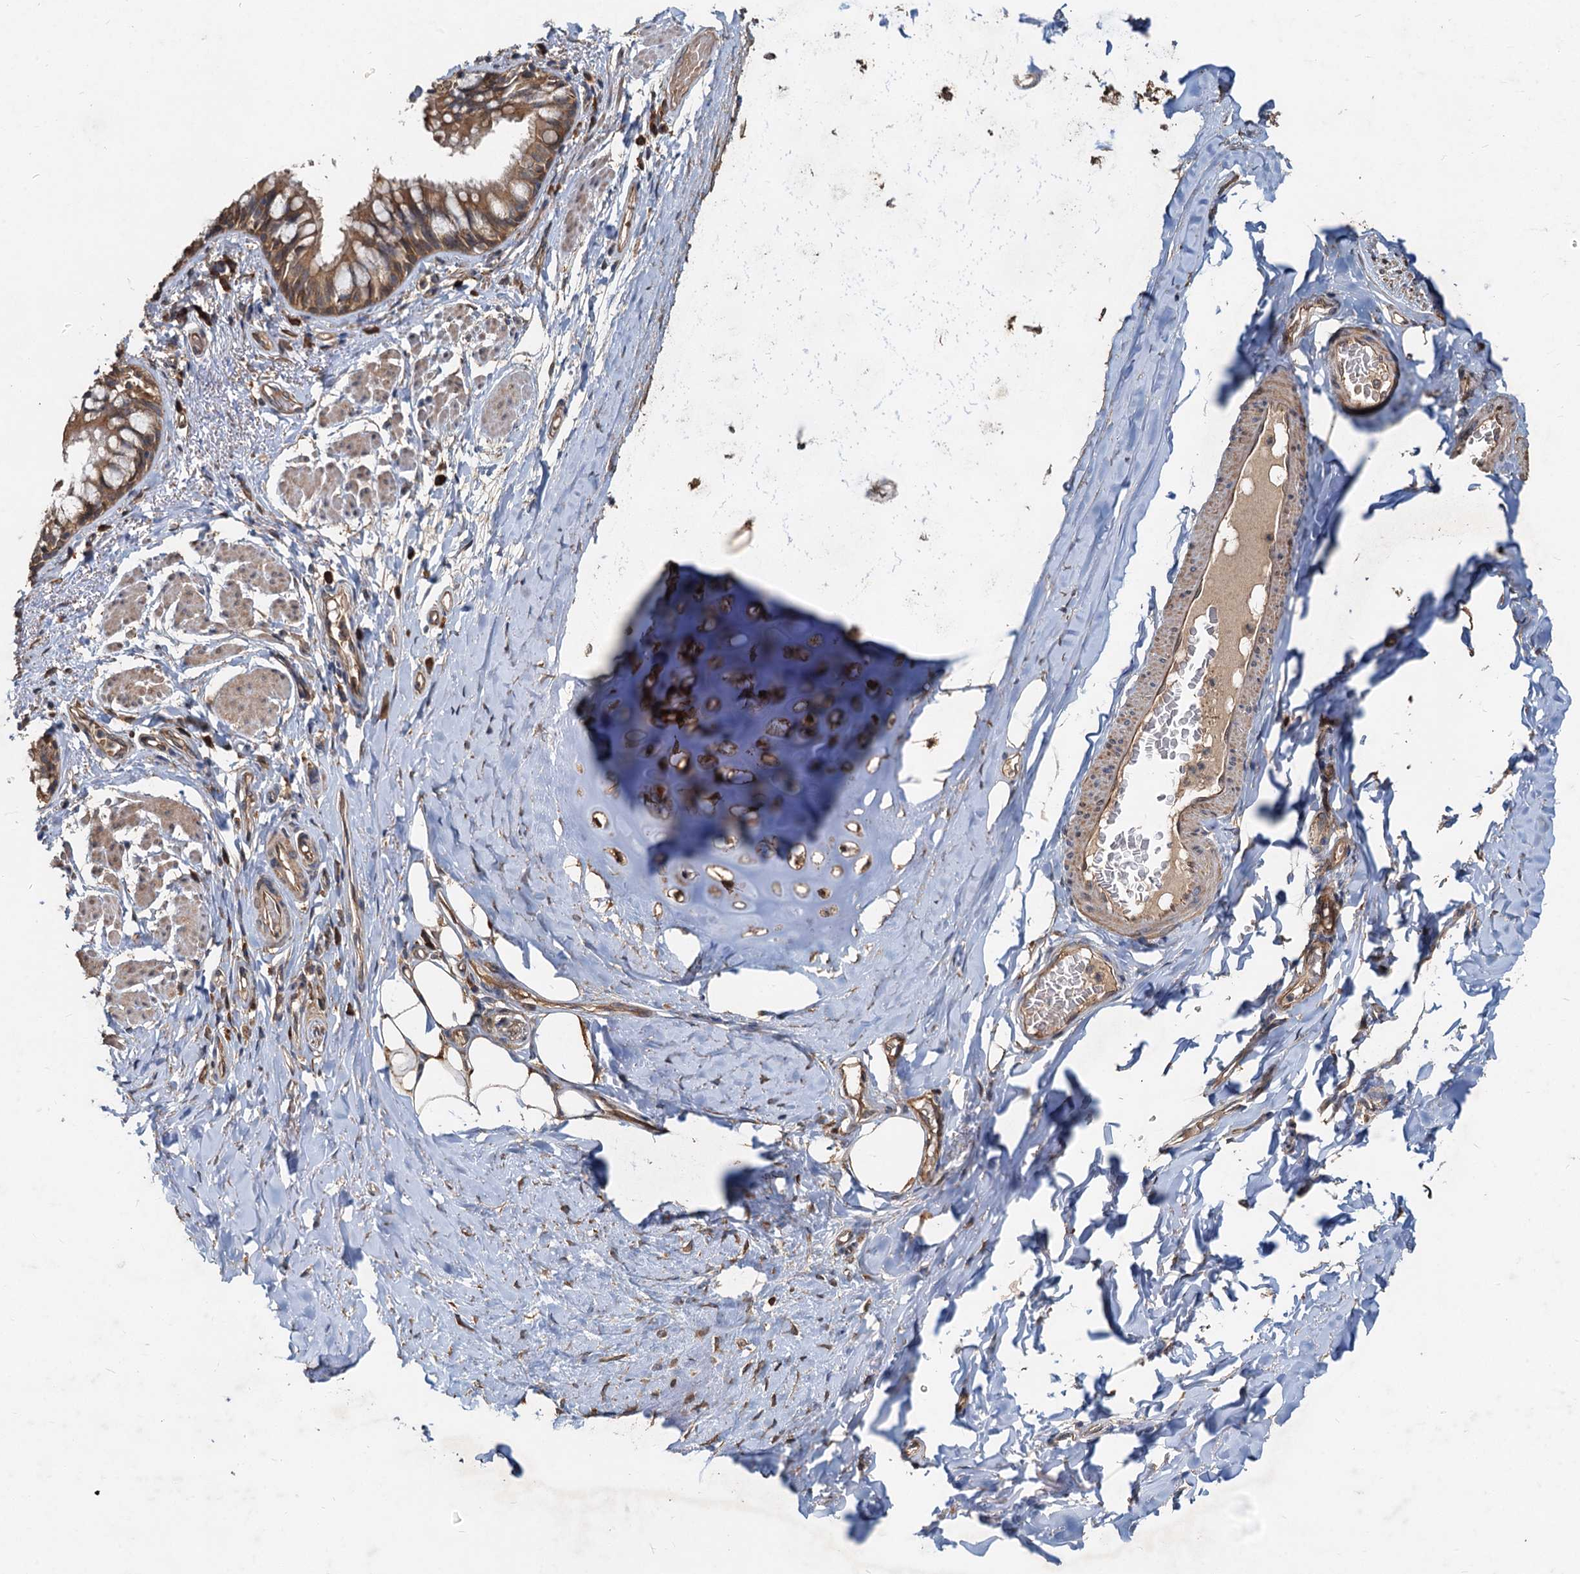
{"staining": {"intensity": "moderate", "quantity": ">75%", "location": "cytoplasmic/membranous"}, "tissue": "bronchus", "cell_type": "Respiratory epithelial cells", "image_type": "normal", "snomed": [{"axis": "morphology", "description": "Normal tissue, NOS"}, {"axis": "topography", "description": "Cartilage tissue"}, {"axis": "topography", "description": "Bronchus"}], "caption": "Immunohistochemistry (DAB (3,3'-diaminobenzidine)) staining of normal human bronchus shows moderate cytoplasmic/membranous protein expression in approximately >75% of respiratory epithelial cells. Ihc stains the protein of interest in brown and the nuclei are stained blue.", "gene": "HYI", "patient": {"sex": "female", "age": 36}}